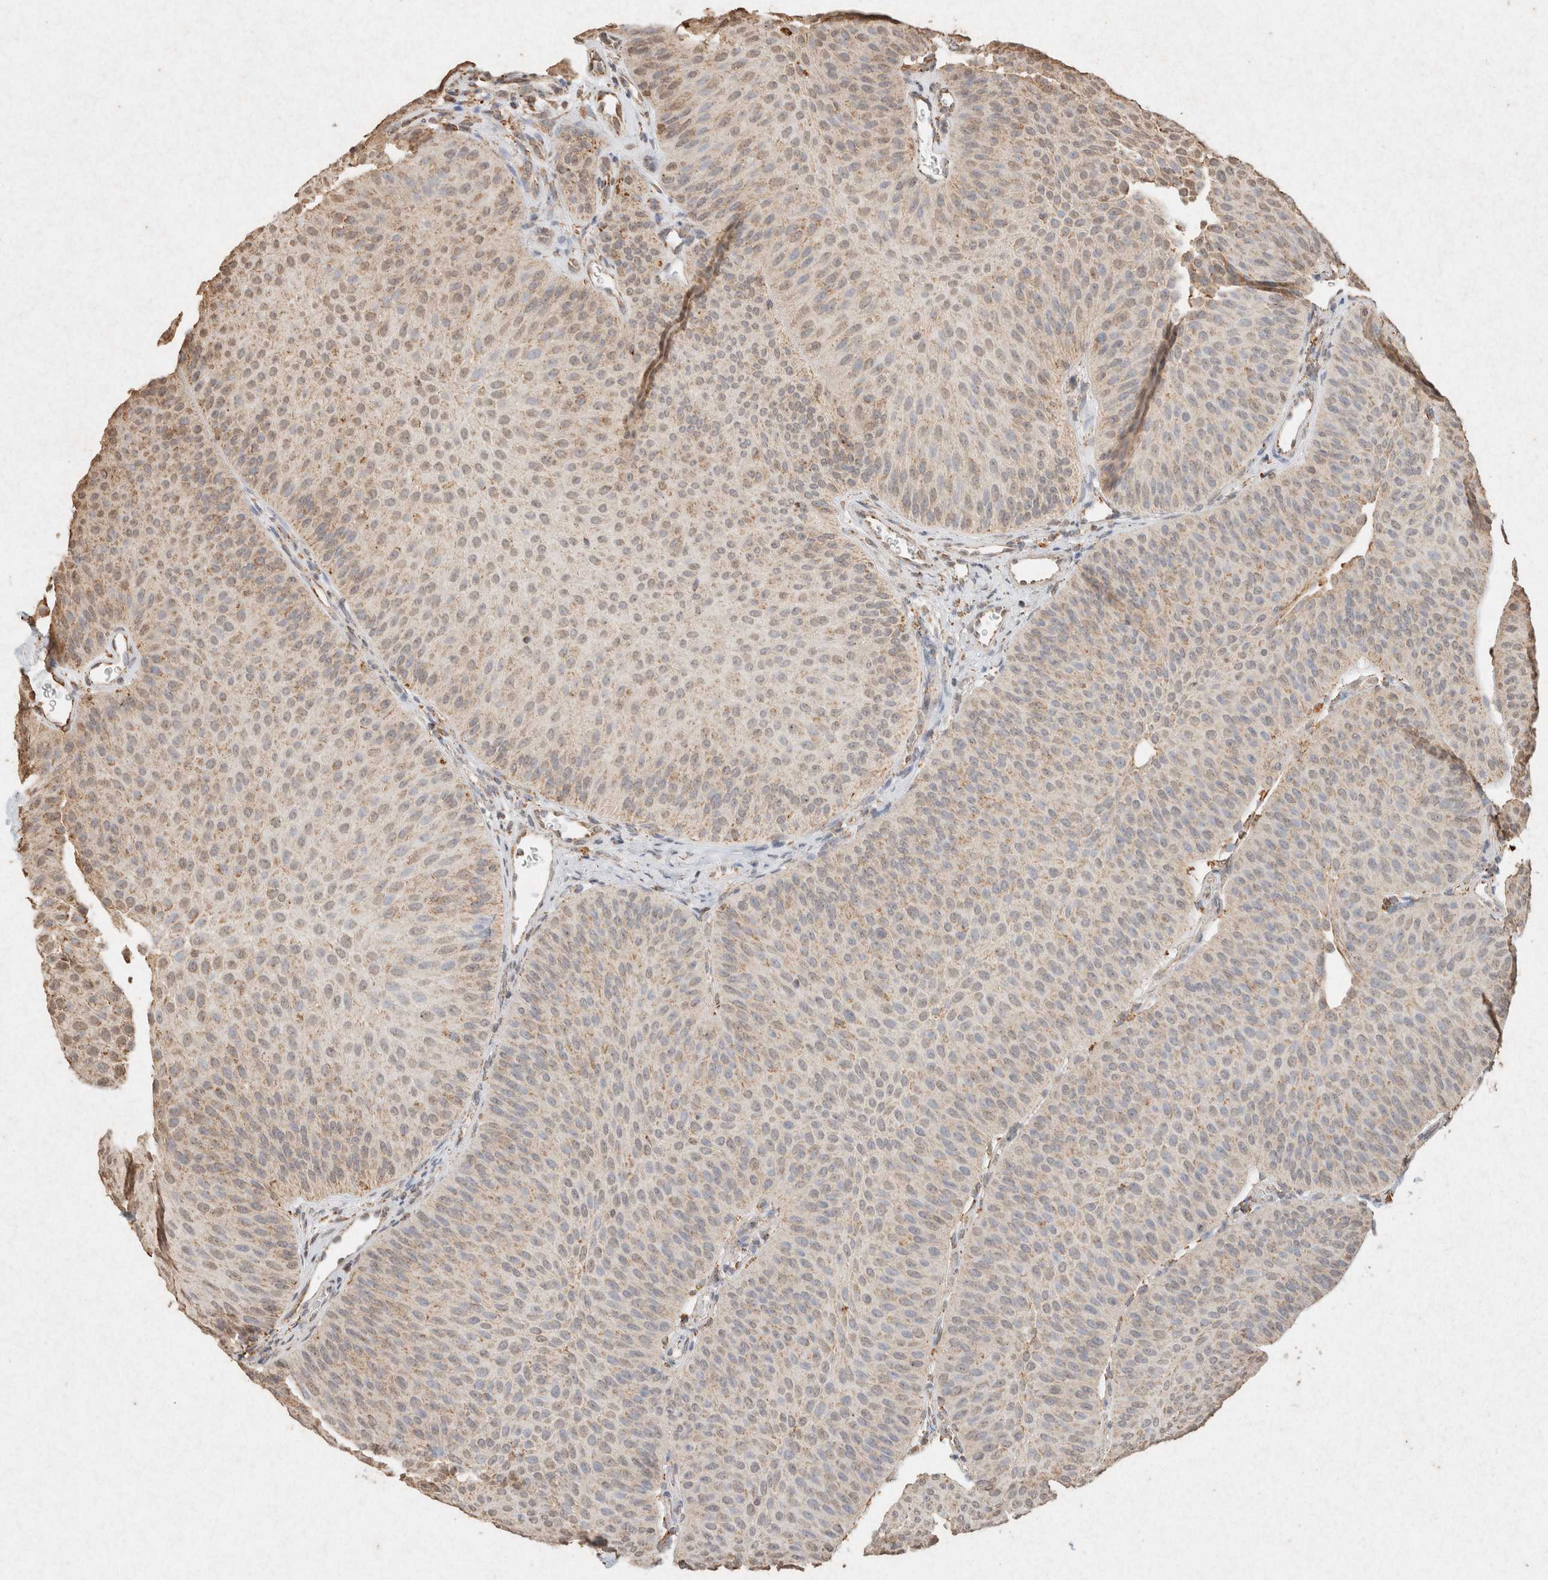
{"staining": {"intensity": "weak", "quantity": "<25%", "location": "cytoplasmic/membranous"}, "tissue": "urothelial cancer", "cell_type": "Tumor cells", "image_type": "cancer", "snomed": [{"axis": "morphology", "description": "Urothelial carcinoma, Low grade"}, {"axis": "topography", "description": "Urinary bladder"}], "caption": "Urothelial carcinoma (low-grade) stained for a protein using IHC exhibits no staining tumor cells.", "gene": "SDC2", "patient": {"sex": "female", "age": 60}}